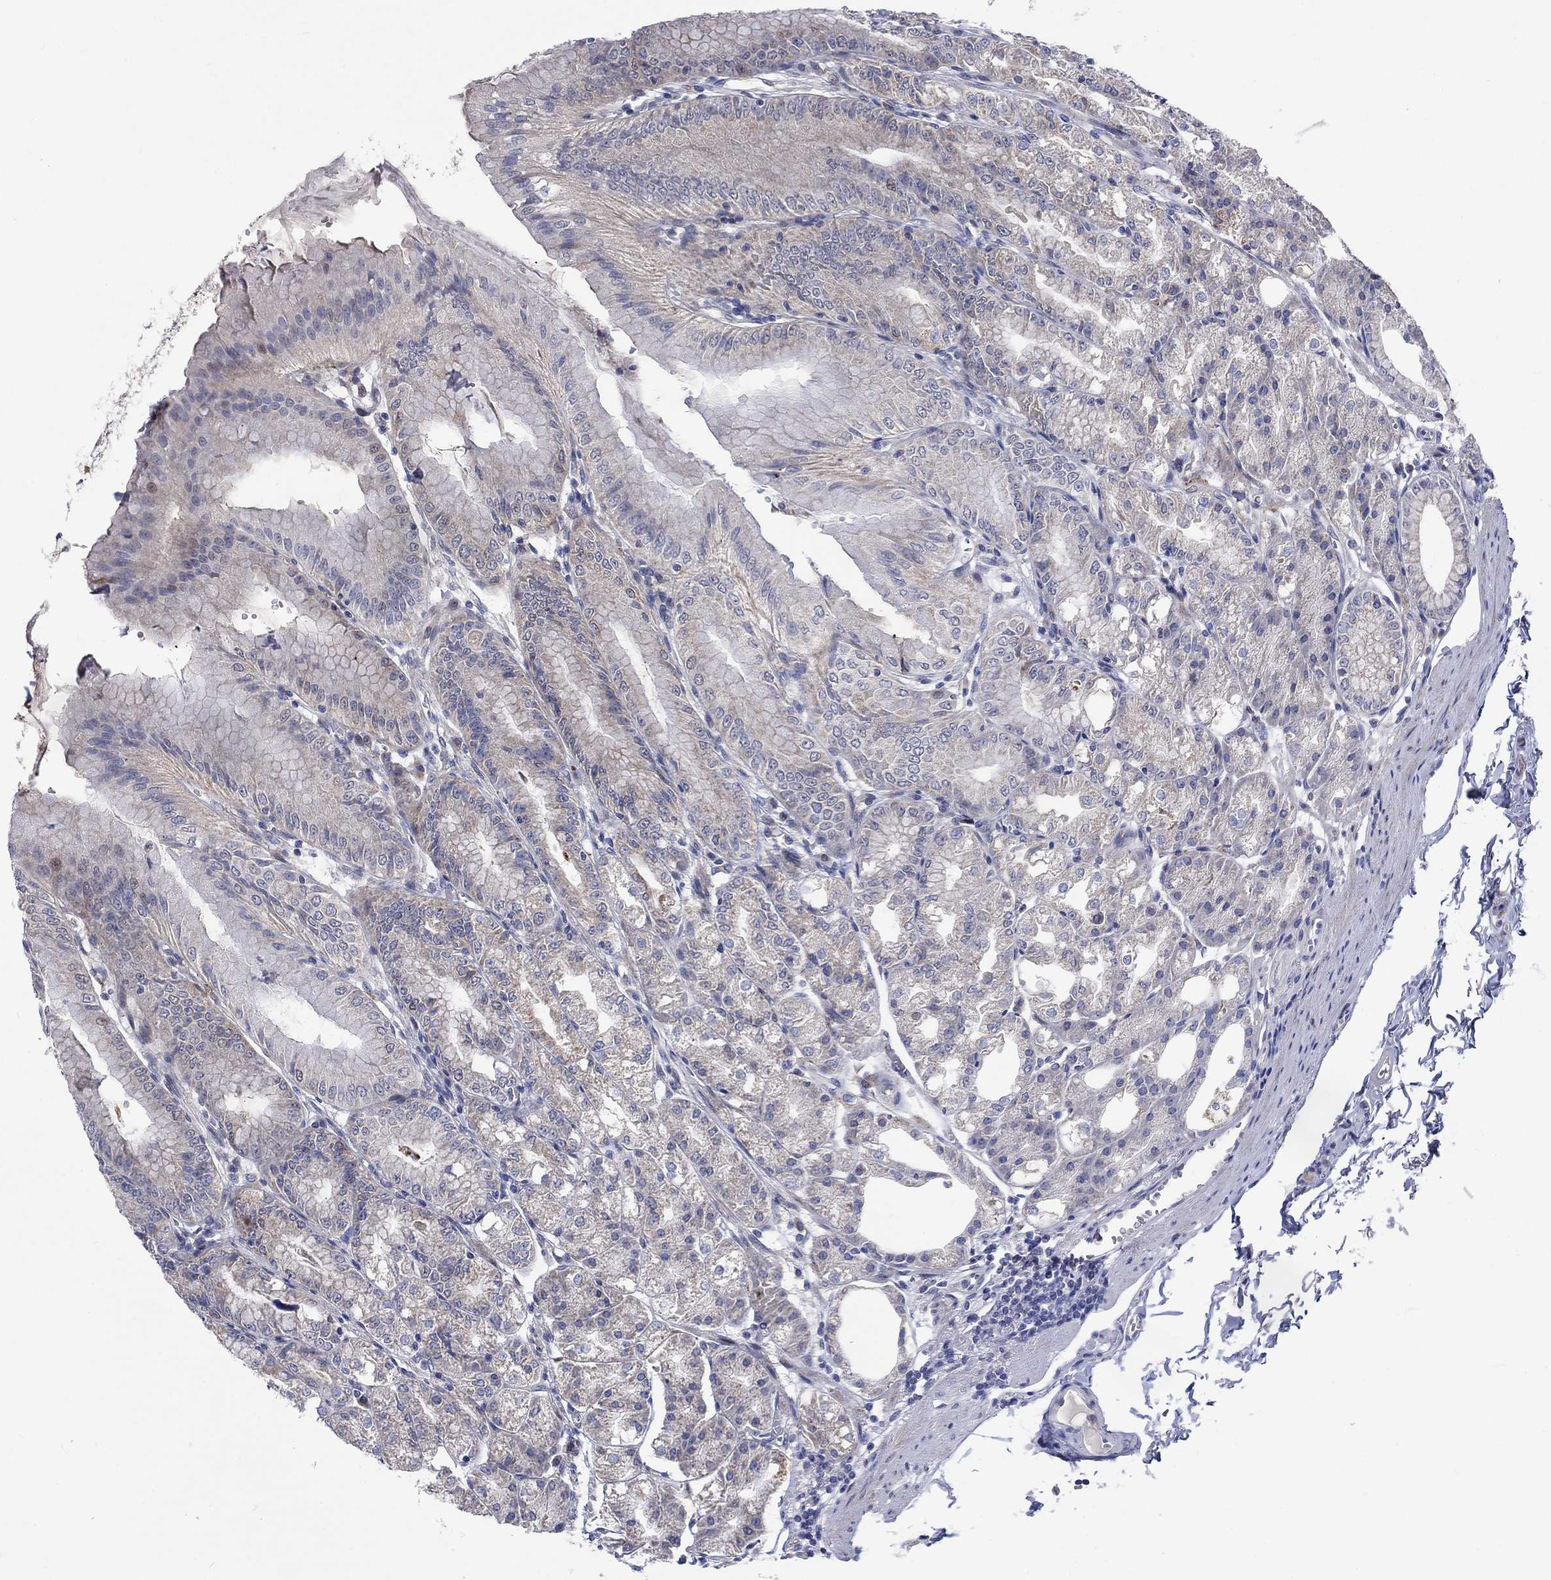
{"staining": {"intensity": "moderate", "quantity": "<25%", "location": "cytoplasmic/membranous"}, "tissue": "stomach", "cell_type": "Glandular cells", "image_type": "normal", "snomed": [{"axis": "morphology", "description": "Normal tissue, NOS"}, {"axis": "topography", "description": "Stomach"}], "caption": "Immunohistochemistry of unremarkable stomach shows low levels of moderate cytoplasmic/membranous expression in approximately <25% of glandular cells. Immunohistochemistry stains the protein in brown and the nuclei are stained blue.", "gene": "SLC35F2", "patient": {"sex": "male", "age": 71}}